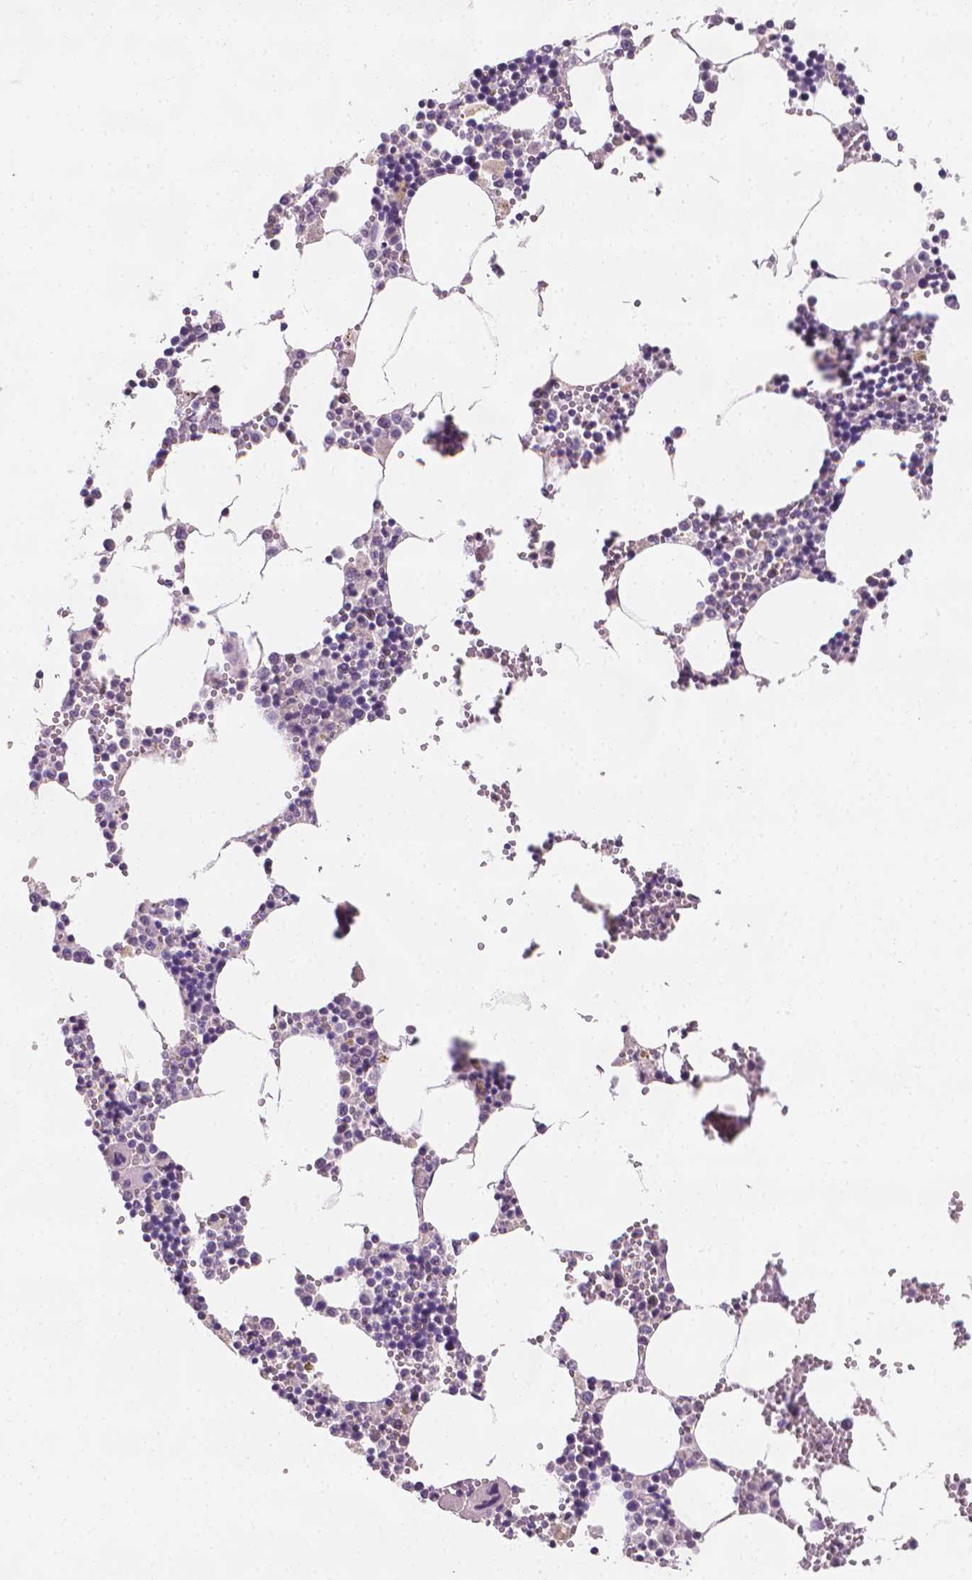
{"staining": {"intensity": "negative", "quantity": "none", "location": "none"}, "tissue": "bone marrow", "cell_type": "Hematopoietic cells", "image_type": "normal", "snomed": [{"axis": "morphology", "description": "Normal tissue, NOS"}, {"axis": "topography", "description": "Bone marrow"}], "caption": "This is a image of immunohistochemistry (IHC) staining of benign bone marrow, which shows no staining in hematopoietic cells.", "gene": "FASN", "patient": {"sex": "male", "age": 54}}